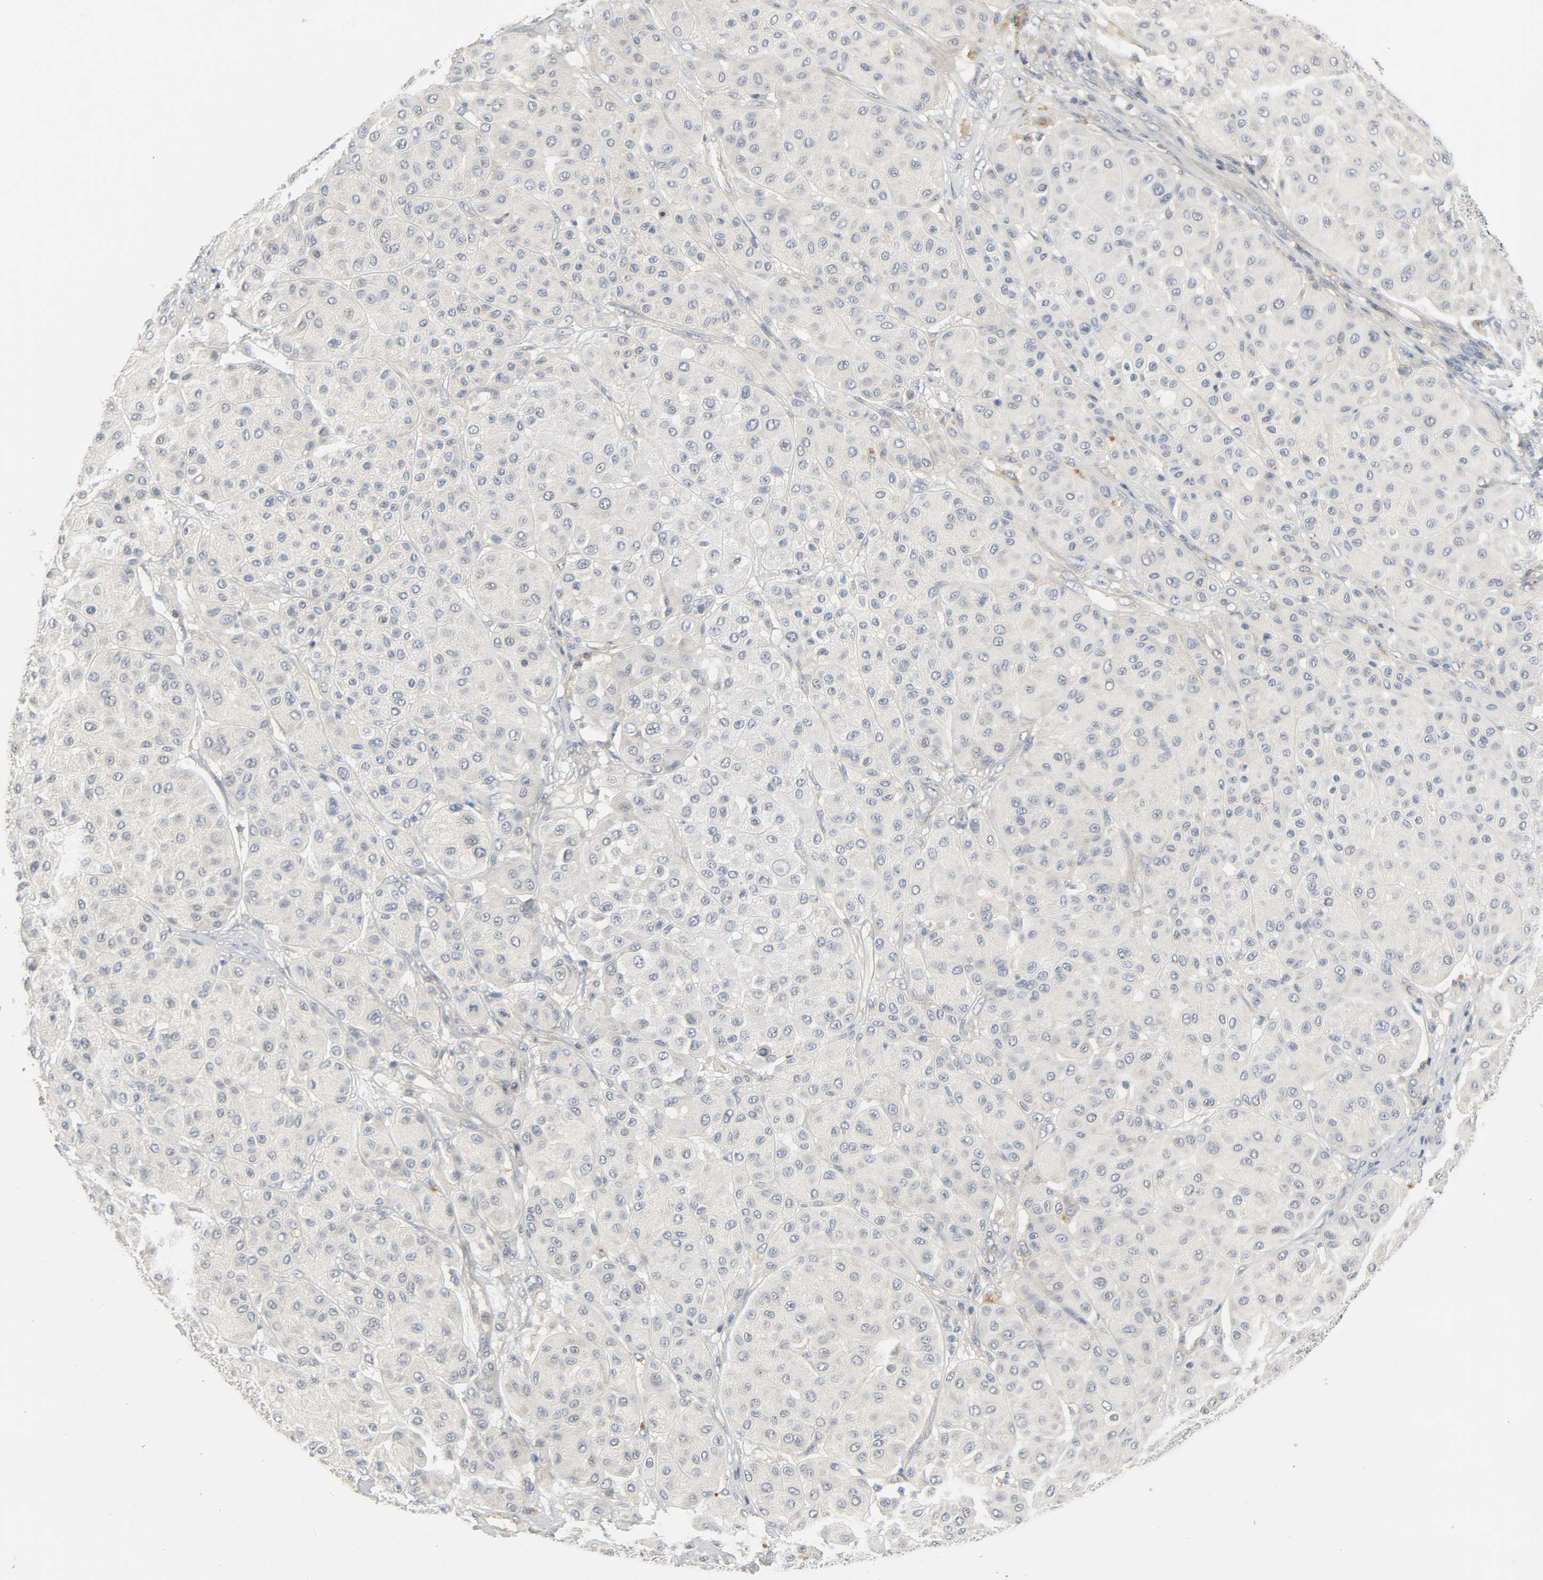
{"staining": {"intensity": "negative", "quantity": "none", "location": "none"}, "tissue": "melanoma", "cell_type": "Tumor cells", "image_type": "cancer", "snomed": [{"axis": "morphology", "description": "Normal tissue, NOS"}, {"axis": "morphology", "description": "Malignant melanoma, Metastatic site"}, {"axis": "topography", "description": "Skin"}], "caption": "An immunohistochemistry (IHC) photomicrograph of melanoma is shown. There is no staining in tumor cells of melanoma. (DAB (3,3'-diaminobenzidine) immunohistochemistry with hematoxylin counter stain).", "gene": "CD4", "patient": {"sex": "male", "age": 41}}